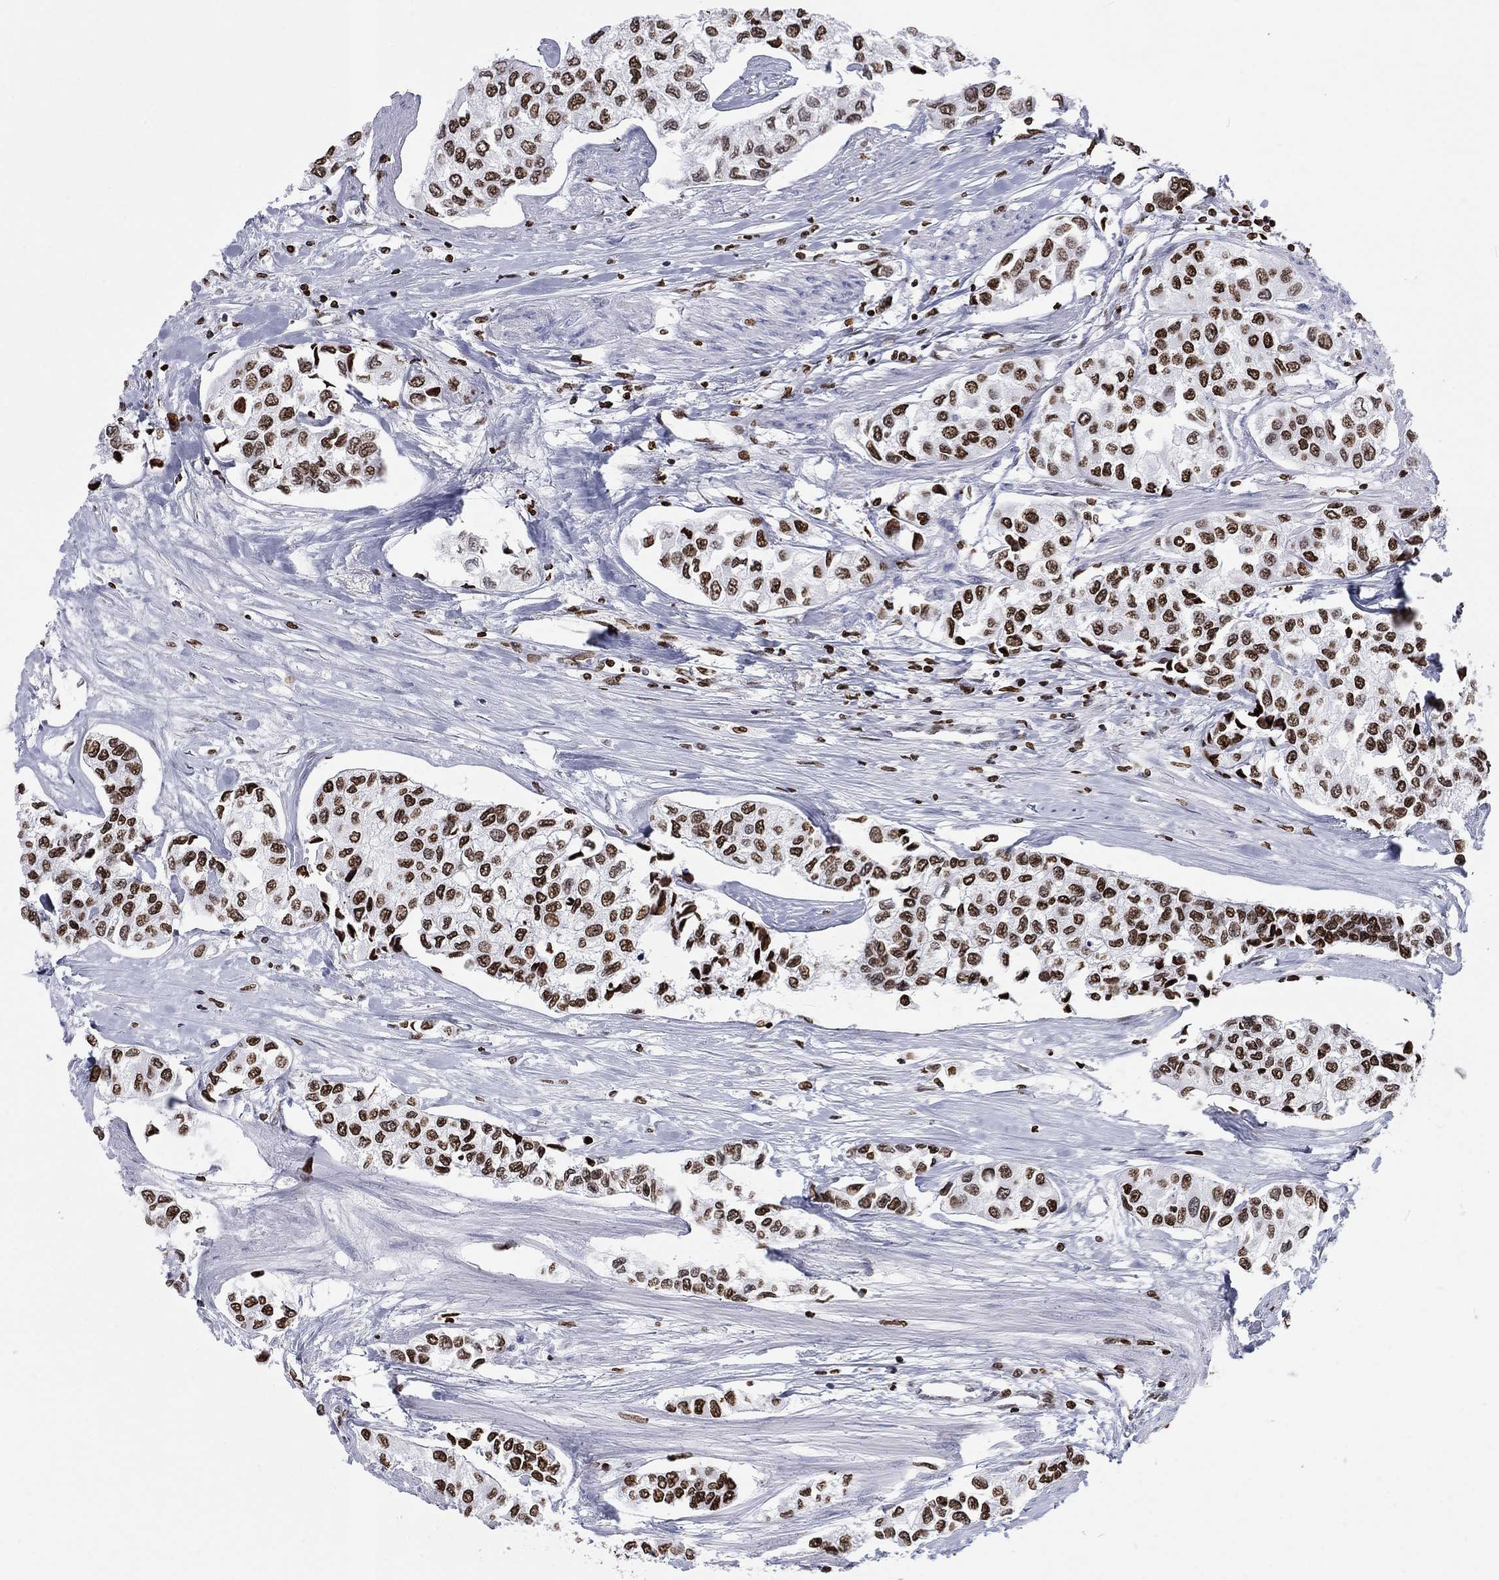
{"staining": {"intensity": "strong", "quantity": "25%-75%", "location": "nuclear"}, "tissue": "urothelial cancer", "cell_type": "Tumor cells", "image_type": "cancer", "snomed": [{"axis": "morphology", "description": "Urothelial carcinoma, High grade"}, {"axis": "topography", "description": "Urinary bladder"}], "caption": "Immunohistochemical staining of urothelial cancer reveals high levels of strong nuclear protein staining in about 25%-75% of tumor cells.", "gene": "H1-5", "patient": {"sex": "male", "age": 73}}